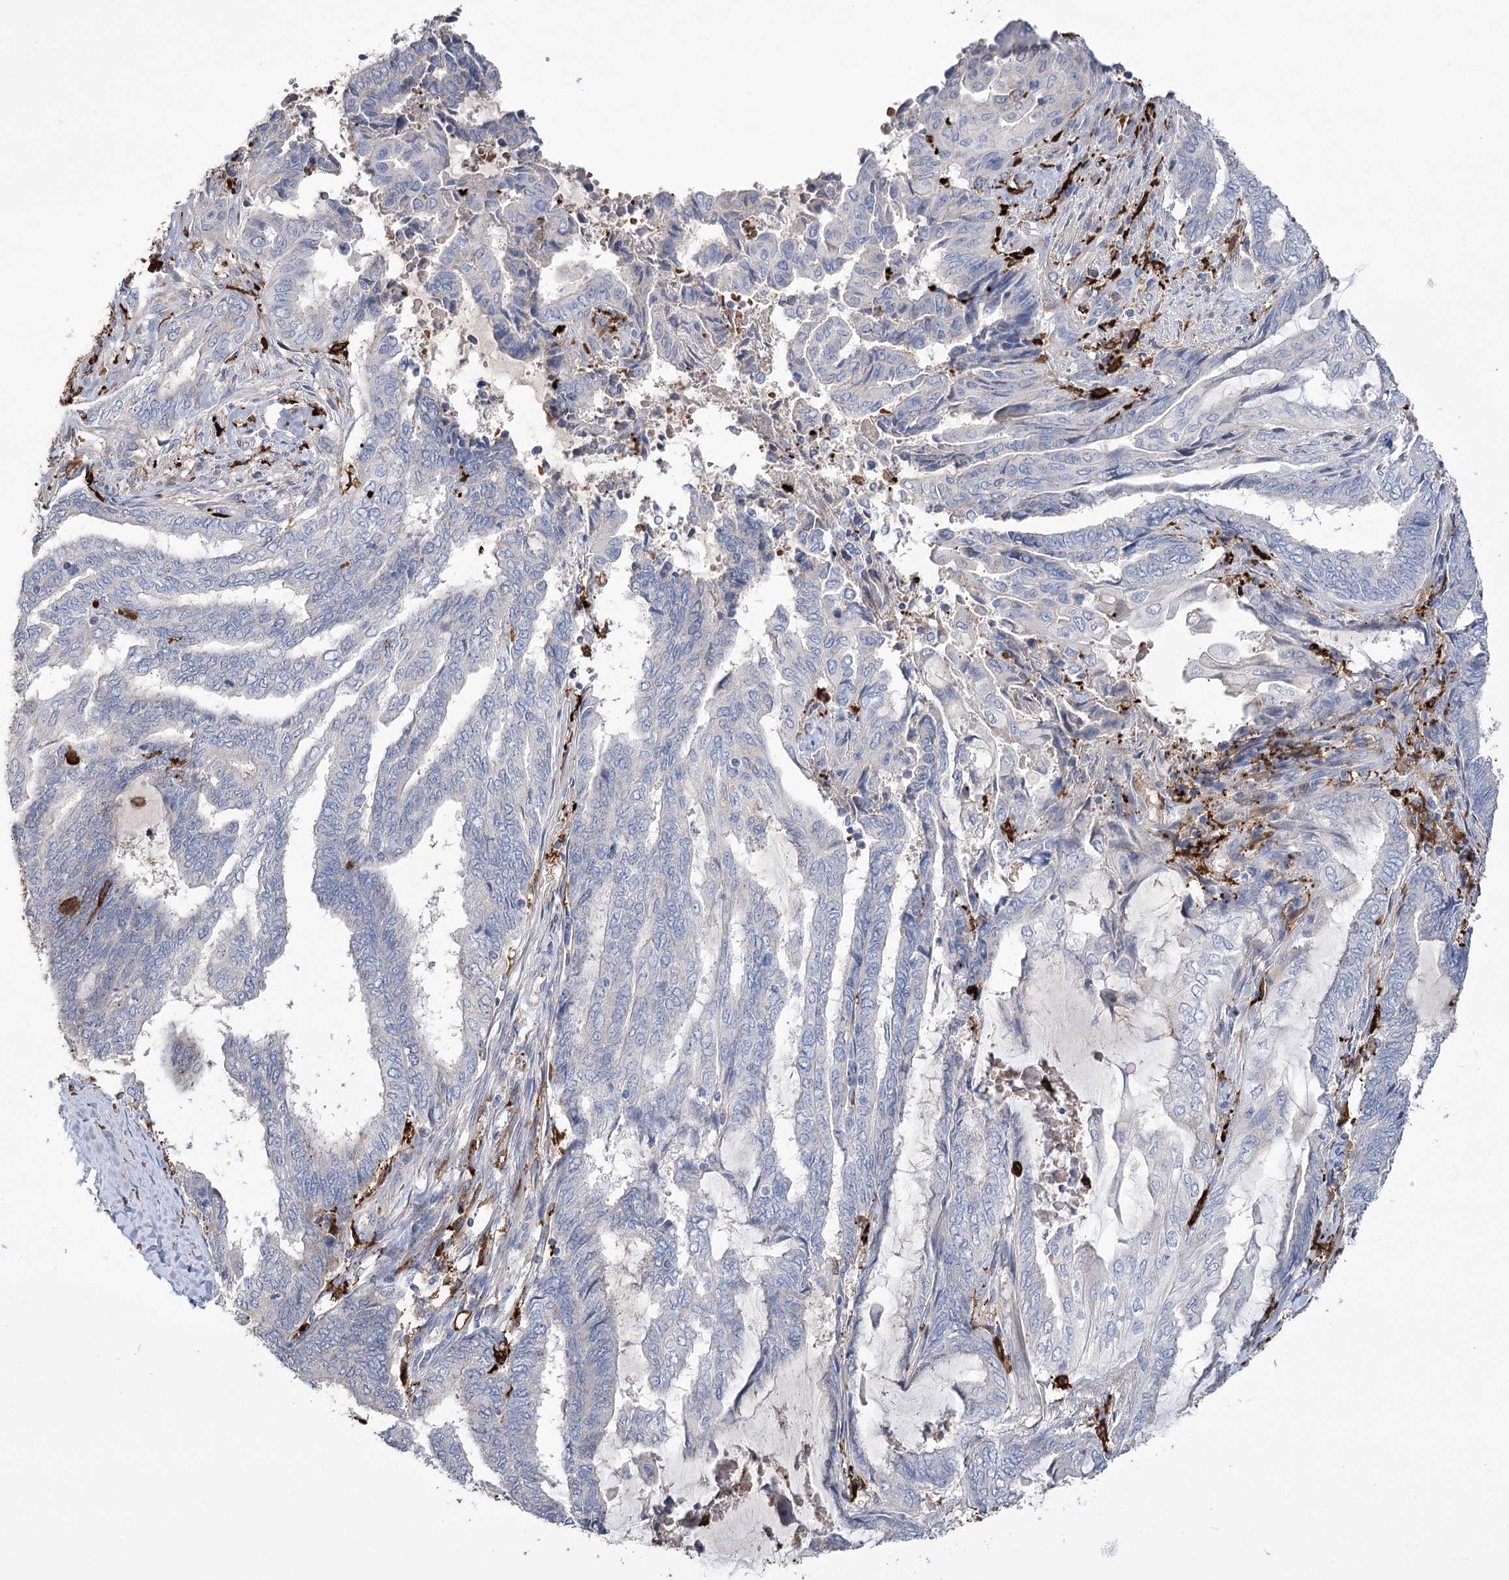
{"staining": {"intensity": "negative", "quantity": "none", "location": "none"}, "tissue": "endometrial cancer", "cell_type": "Tumor cells", "image_type": "cancer", "snomed": [{"axis": "morphology", "description": "Adenocarcinoma, NOS"}, {"axis": "topography", "description": "Uterus"}, {"axis": "topography", "description": "Endometrium"}], "caption": "Tumor cells show no significant protein expression in endometrial adenocarcinoma. The staining is performed using DAB brown chromogen with nuclei counter-stained in using hematoxylin.", "gene": "ZNF622", "patient": {"sex": "female", "age": 70}}